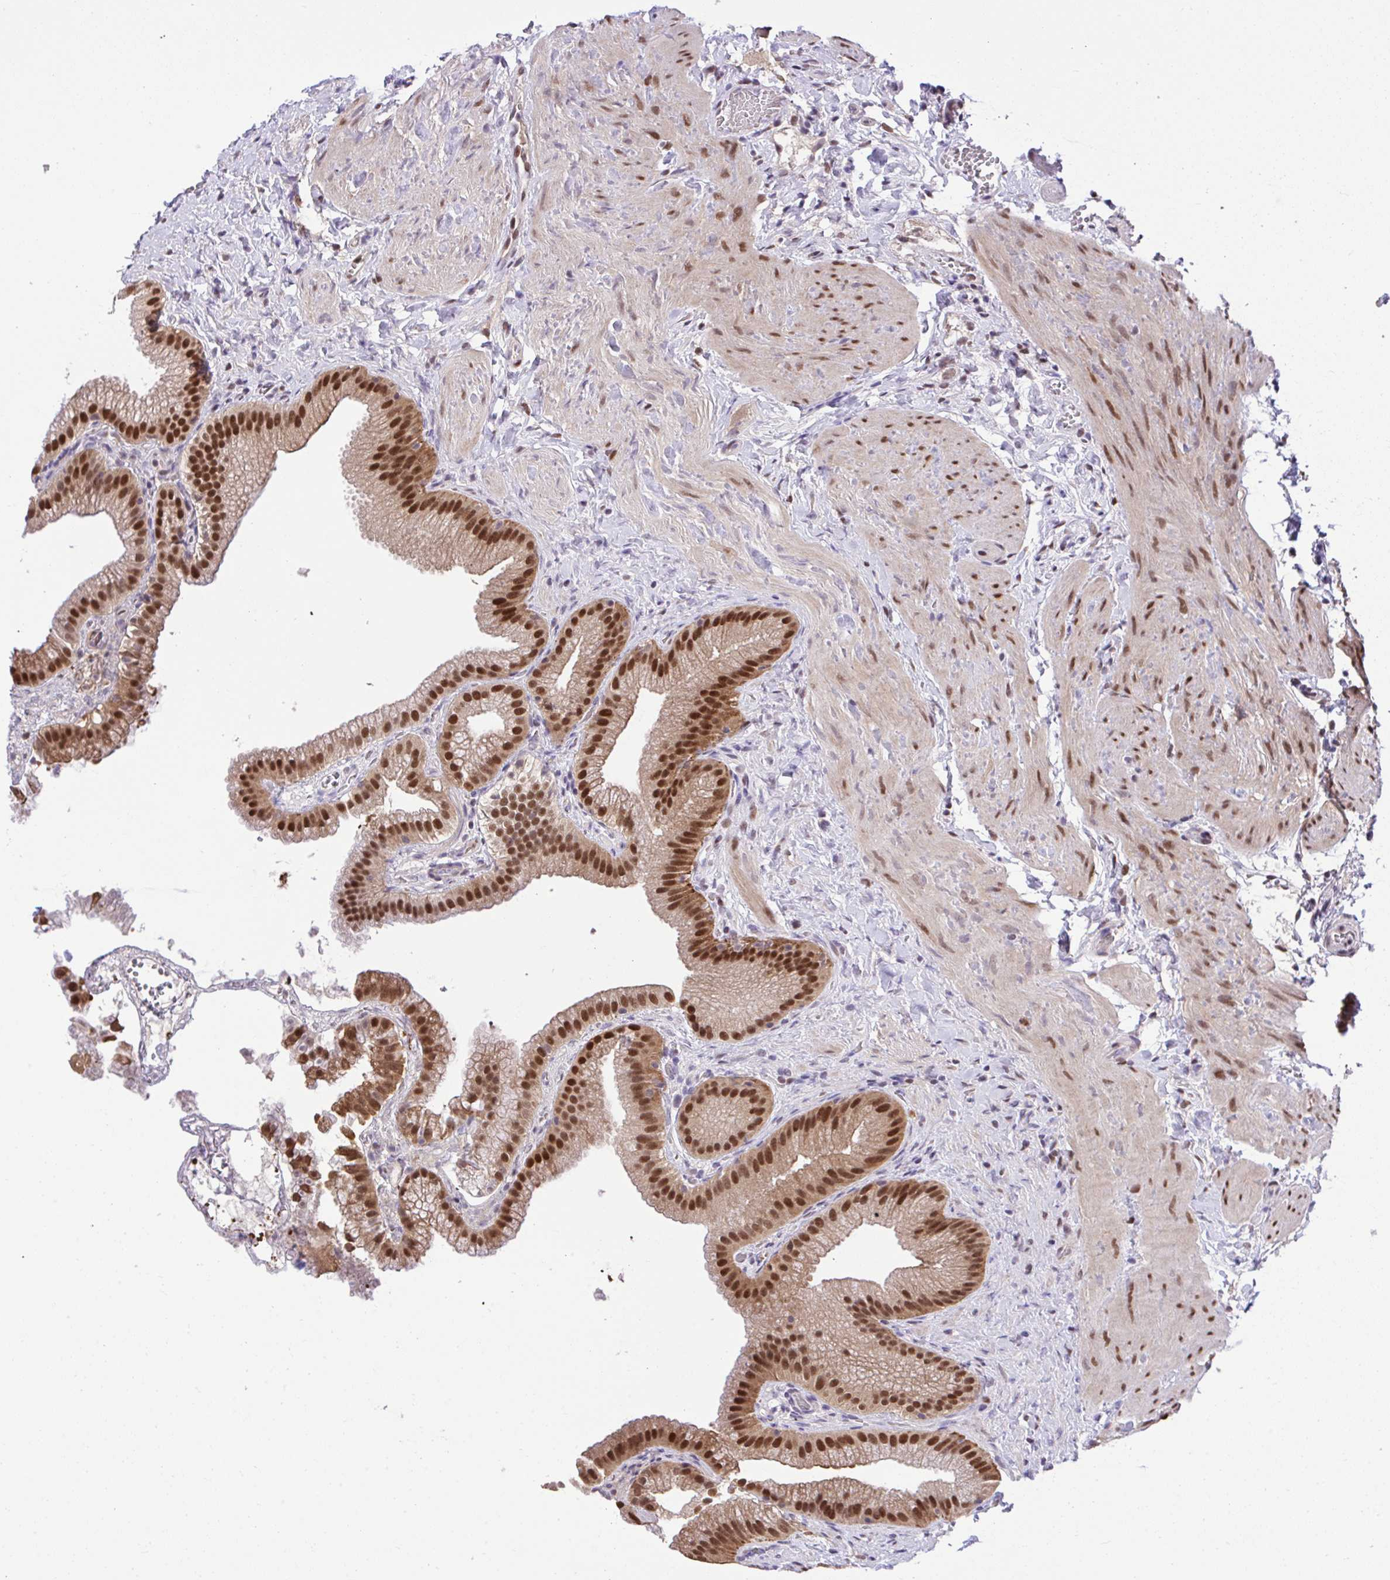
{"staining": {"intensity": "strong", "quantity": ">75%", "location": "nuclear"}, "tissue": "gallbladder", "cell_type": "Glandular cells", "image_type": "normal", "snomed": [{"axis": "morphology", "description": "Normal tissue, NOS"}, {"axis": "topography", "description": "Gallbladder"}], "caption": "Approximately >75% of glandular cells in normal gallbladder demonstrate strong nuclear protein staining as visualized by brown immunohistochemical staining.", "gene": "GLIS3", "patient": {"sex": "female", "age": 63}}